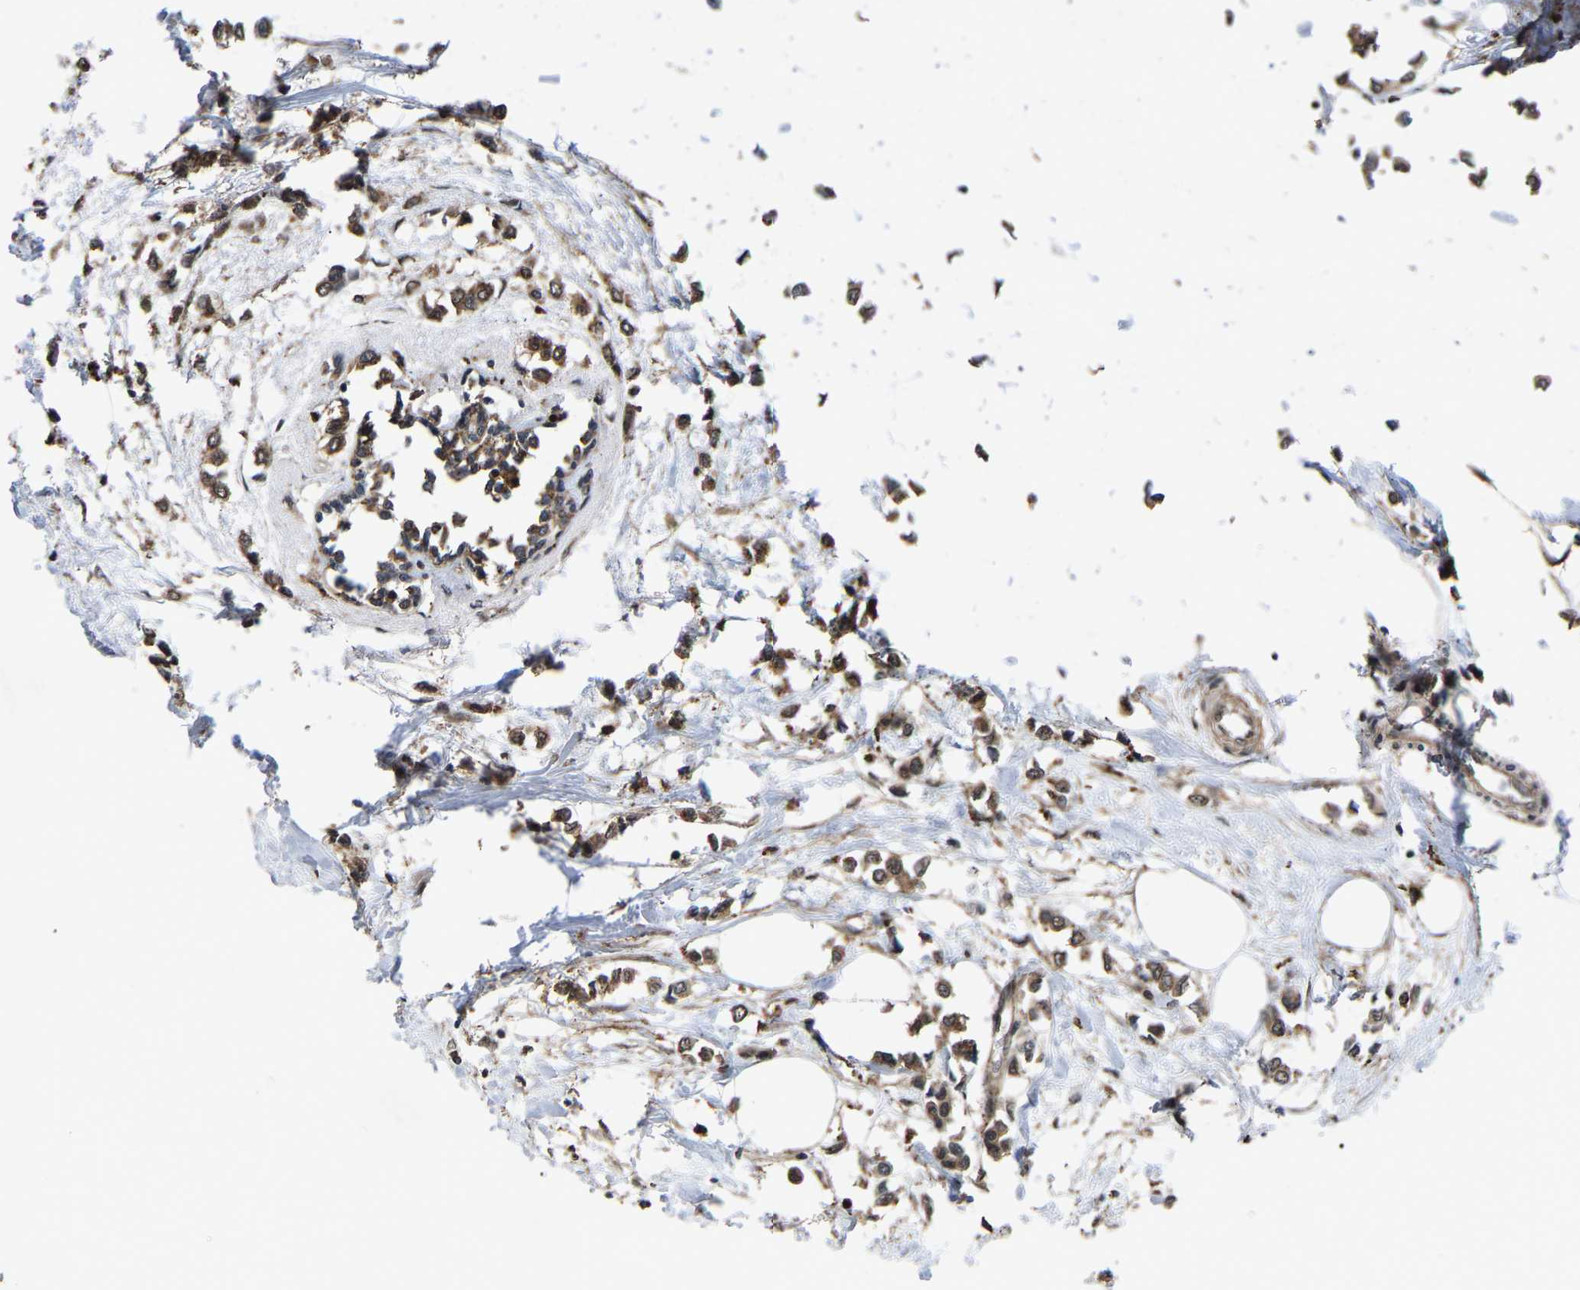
{"staining": {"intensity": "moderate", "quantity": ">75%", "location": "cytoplasmic/membranous"}, "tissue": "breast cancer", "cell_type": "Tumor cells", "image_type": "cancer", "snomed": [{"axis": "morphology", "description": "Lobular carcinoma"}, {"axis": "topography", "description": "Breast"}], "caption": "Approximately >75% of tumor cells in breast cancer (lobular carcinoma) exhibit moderate cytoplasmic/membranous protein staining as visualized by brown immunohistochemical staining.", "gene": "ZCCHC7", "patient": {"sex": "female", "age": 51}}